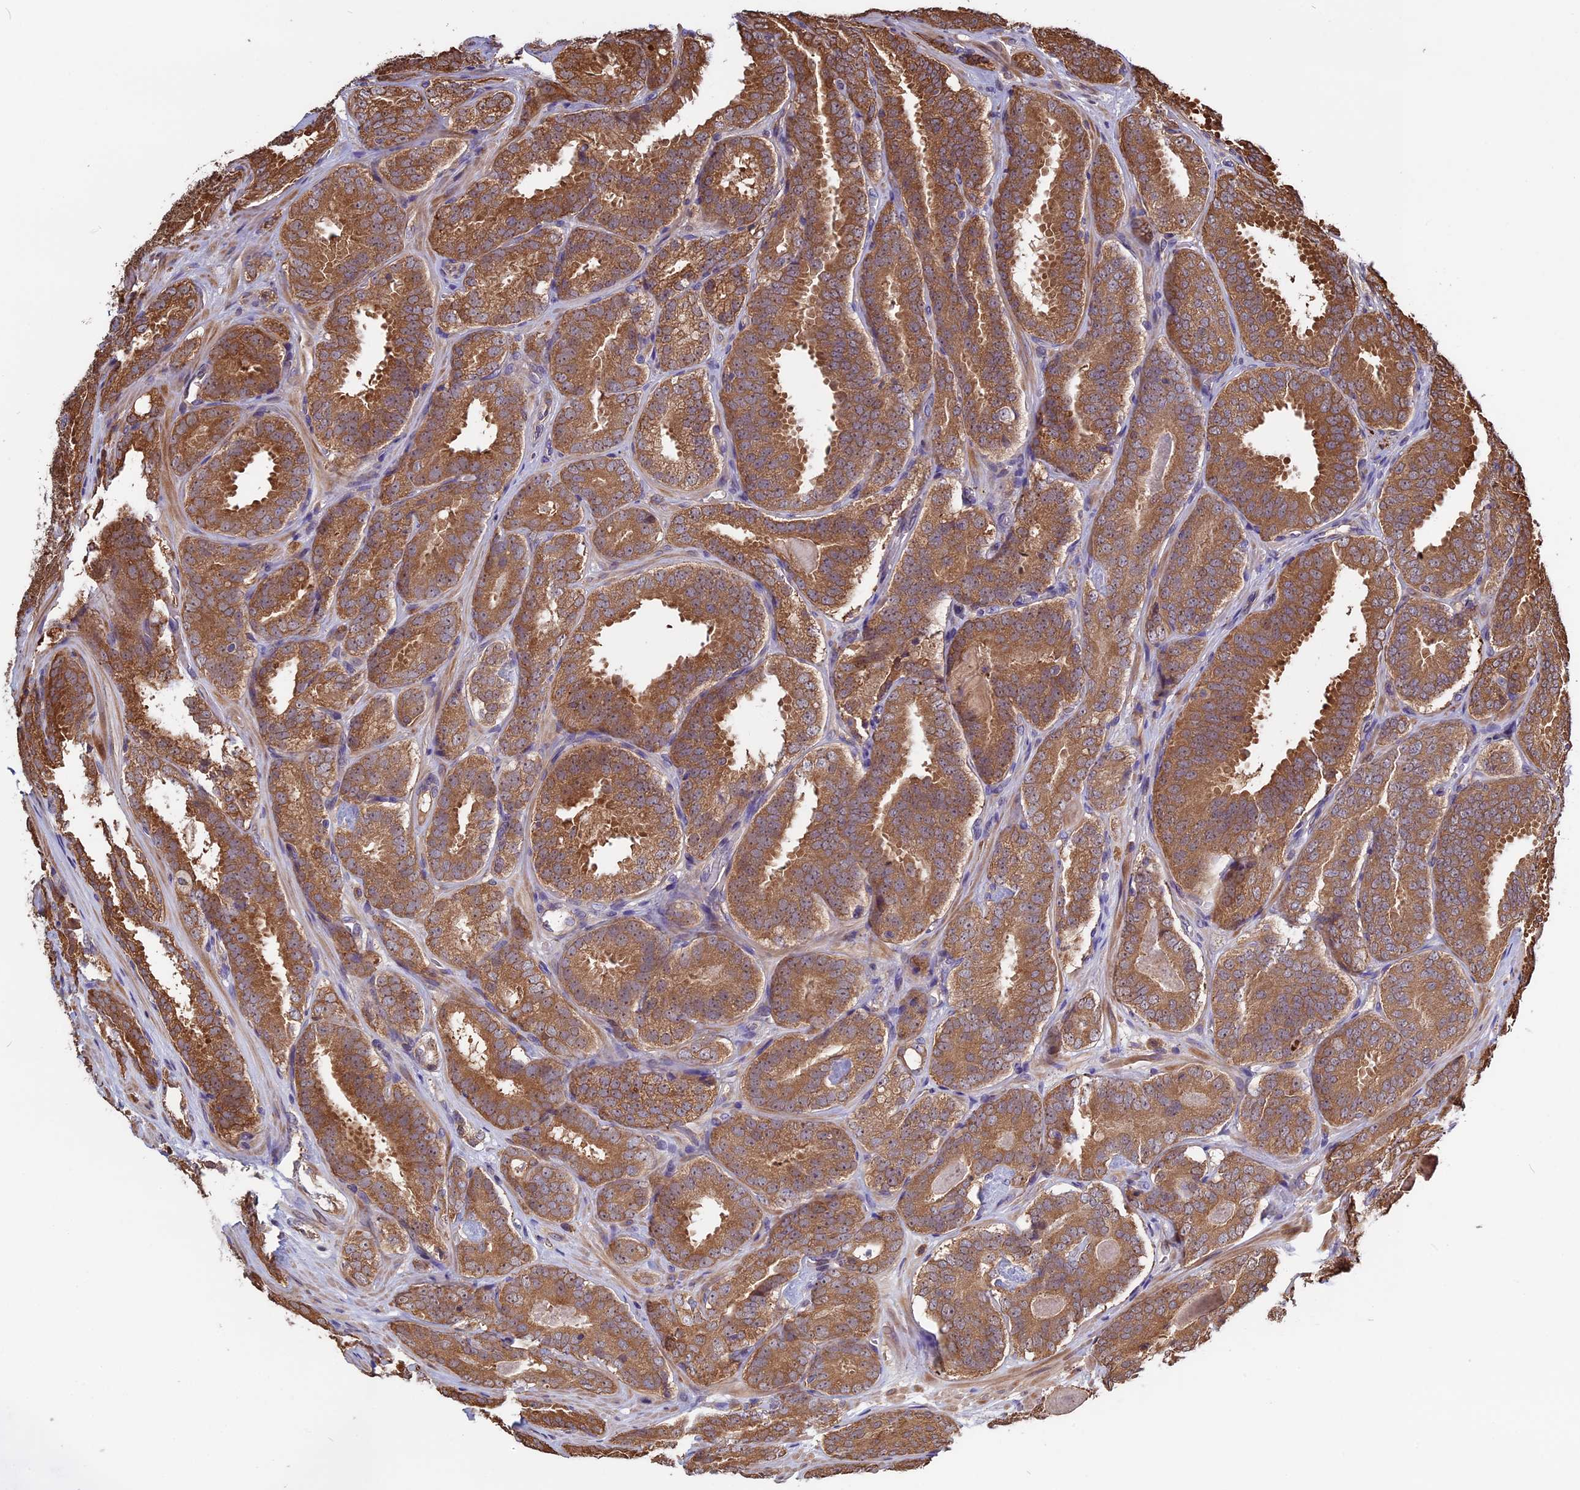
{"staining": {"intensity": "moderate", "quantity": ">75%", "location": "cytoplasmic/membranous"}, "tissue": "prostate cancer", "cell_type": "Tumor cells", "image_type": "cancer", "snomed": [{"axis": "morphology", "description": "Adenocarcinoma, High grade"}, {"axis": "topography", "description": "Prostate"}], "caption": "Protein staining of prostate cancer tissue exhibits moderate cytoplasmic/membranous expression in about >75% of tumor cells.", "gene": "VWA3A", "patient": {"sex": "male", "age": 63}}